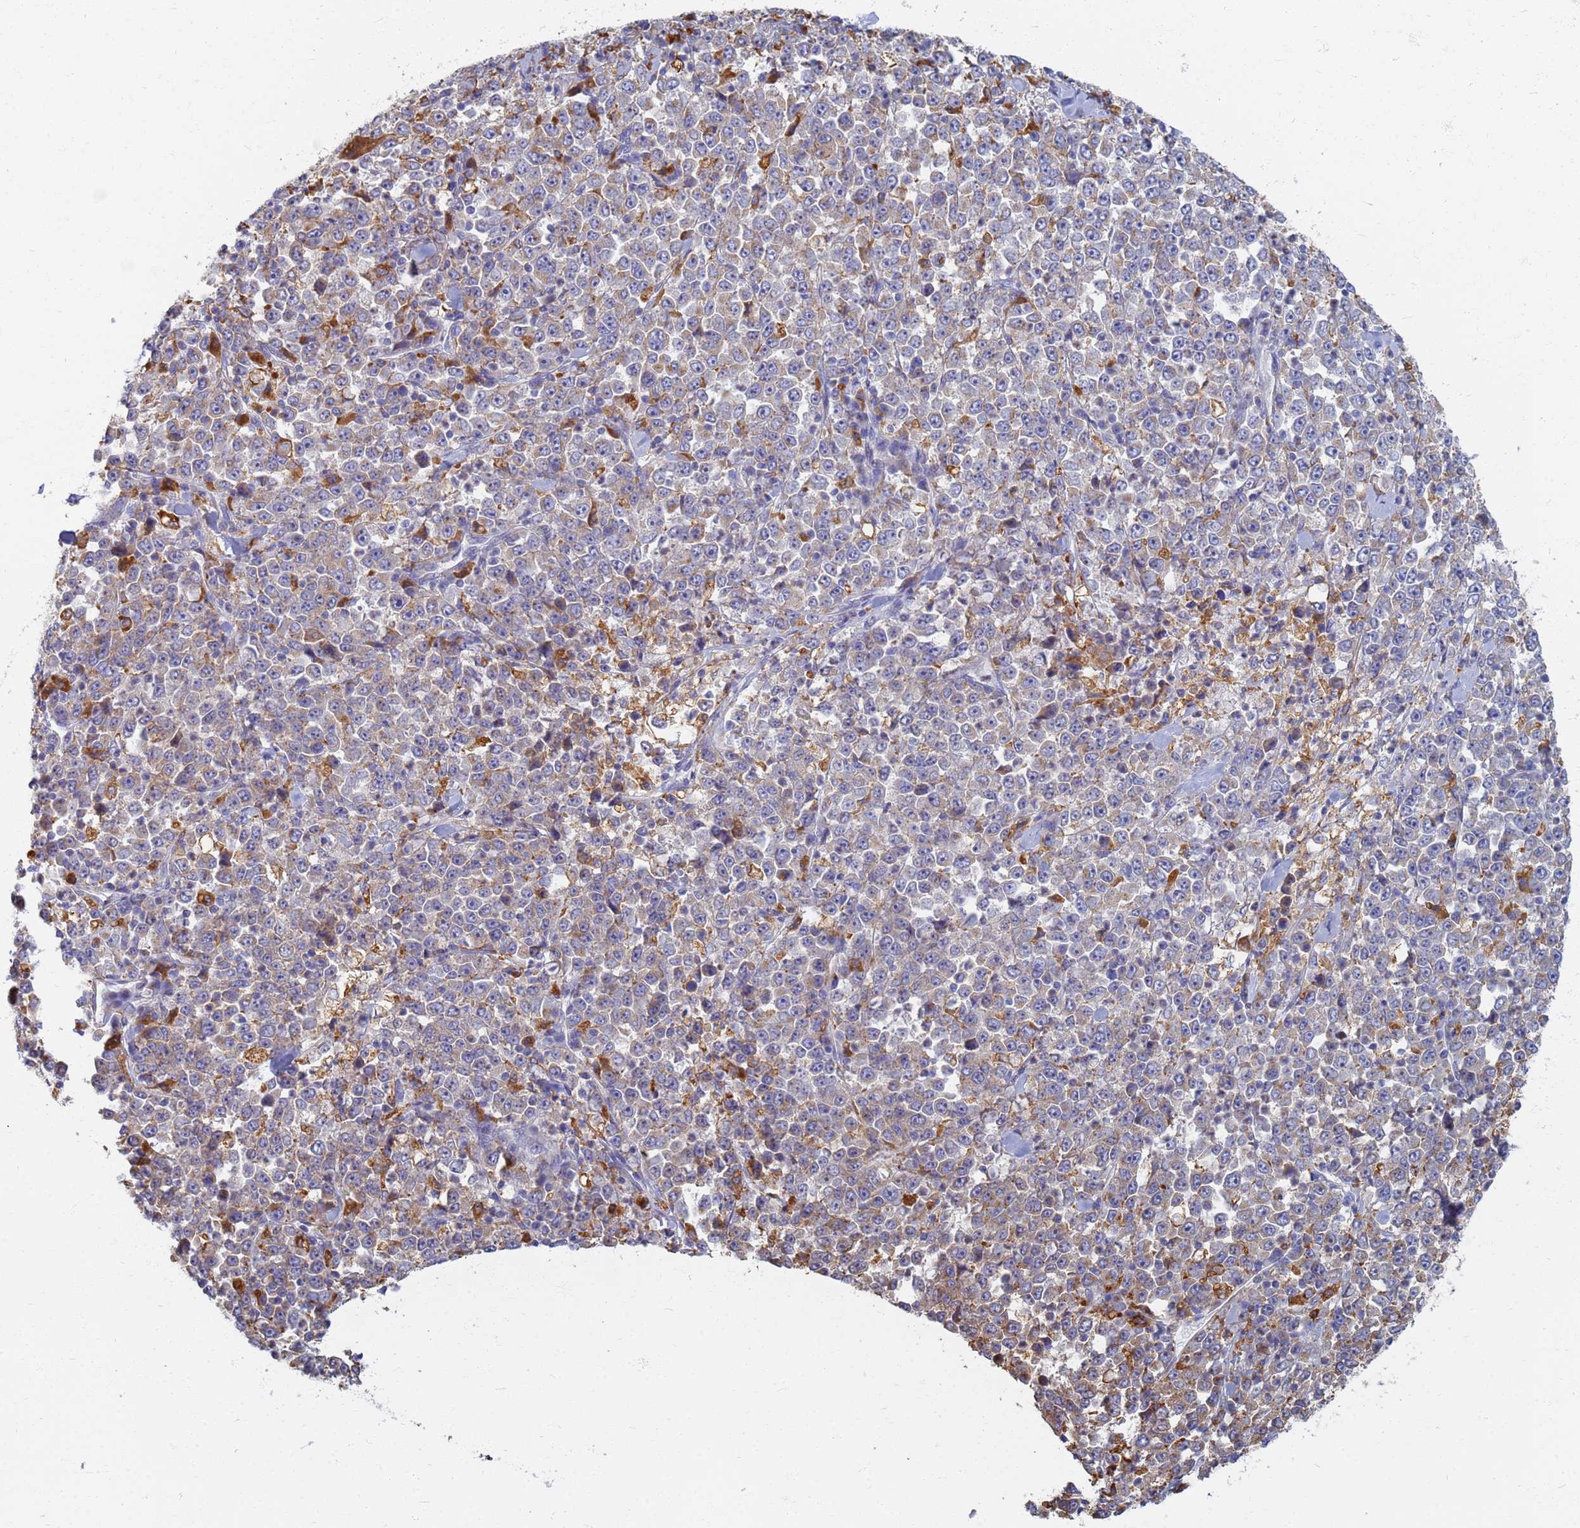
{"staining": {"intensity": "weak", "quantity": "<25%", "location": "cytoplasmic/membranous"}, "tissue": "stomach cancer", "cell_type": "Tumor cells", "image_type": "cancer", "snomed": [{"axis": "morphology", "description": "Normal tissue, NOS"}, {"axis": "morphology", "description": "Adenocarcinoma, NOS"}, {"axis": "topography", "description": "Stomach, upper"}, {"axis": "topography", "description": "Stomach"}], "caption": "Immunohistochemistry image of adenocarcinoma (stomach) stained for a protein (brown), which displays no staining in tumor cells.", "gene": "ATP6V1E1", "patient": {"sex": "male", "age": 59}}